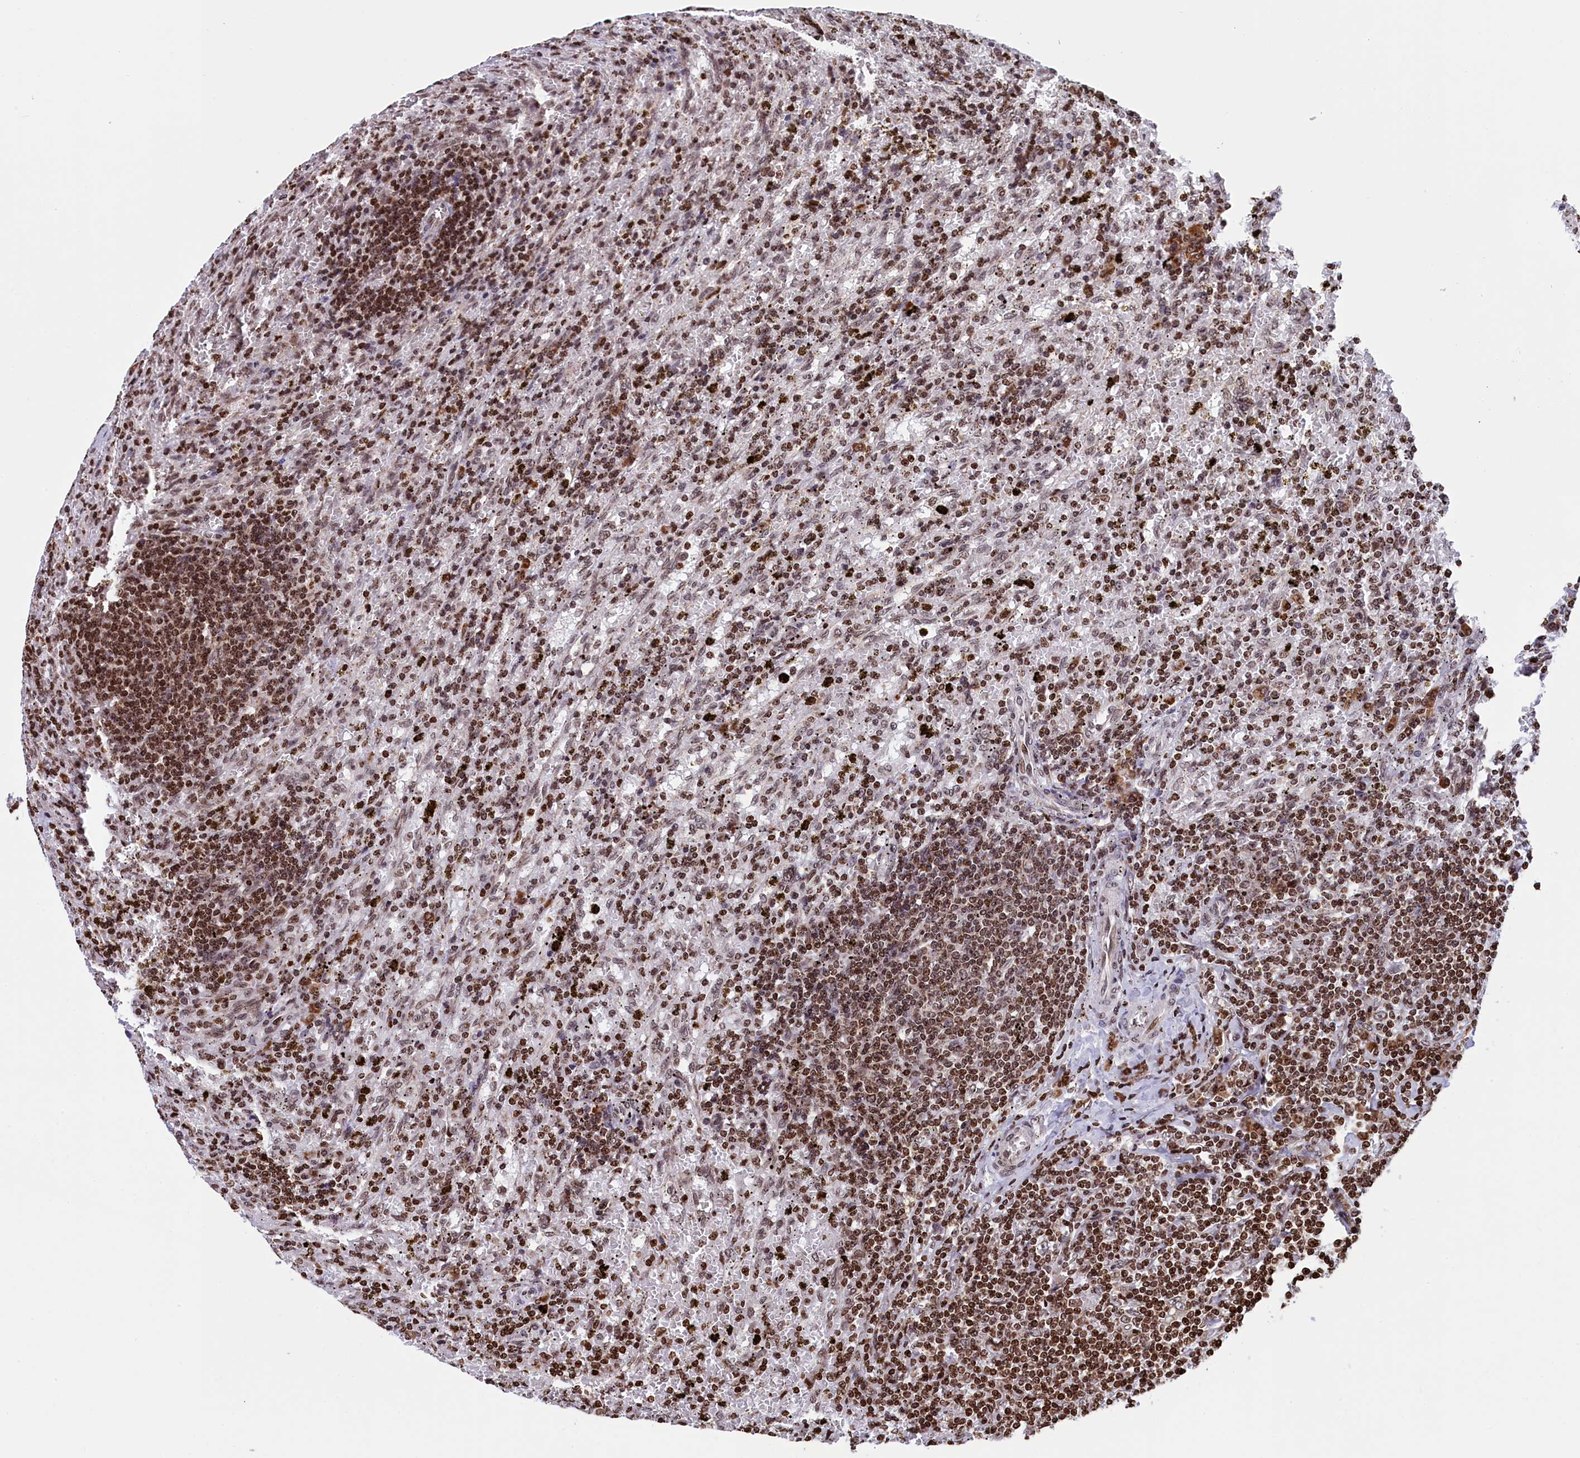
{"staining": {"intensity": "moderate", "quantity": ">75%", "location": "nuclear"}, "tissue": "lymphoma", "cell_type": "Tumor cells", "image_type": "cancer", "snomed": [{"axis": "morphology", "description": "Malignant lymphoma, non-Hodgkin's type, Low grade"}, {"axis": "topography", "description": "Spleen"}], "caption": "A micrograph of low-grade malignant lymphoma, non-Hodgkin's type stained for a protein demonstrates moderate nuclear brown staining in tumor cells.", "gene": "TIMM29", "patient": {"sex": "male", "age": 76}}